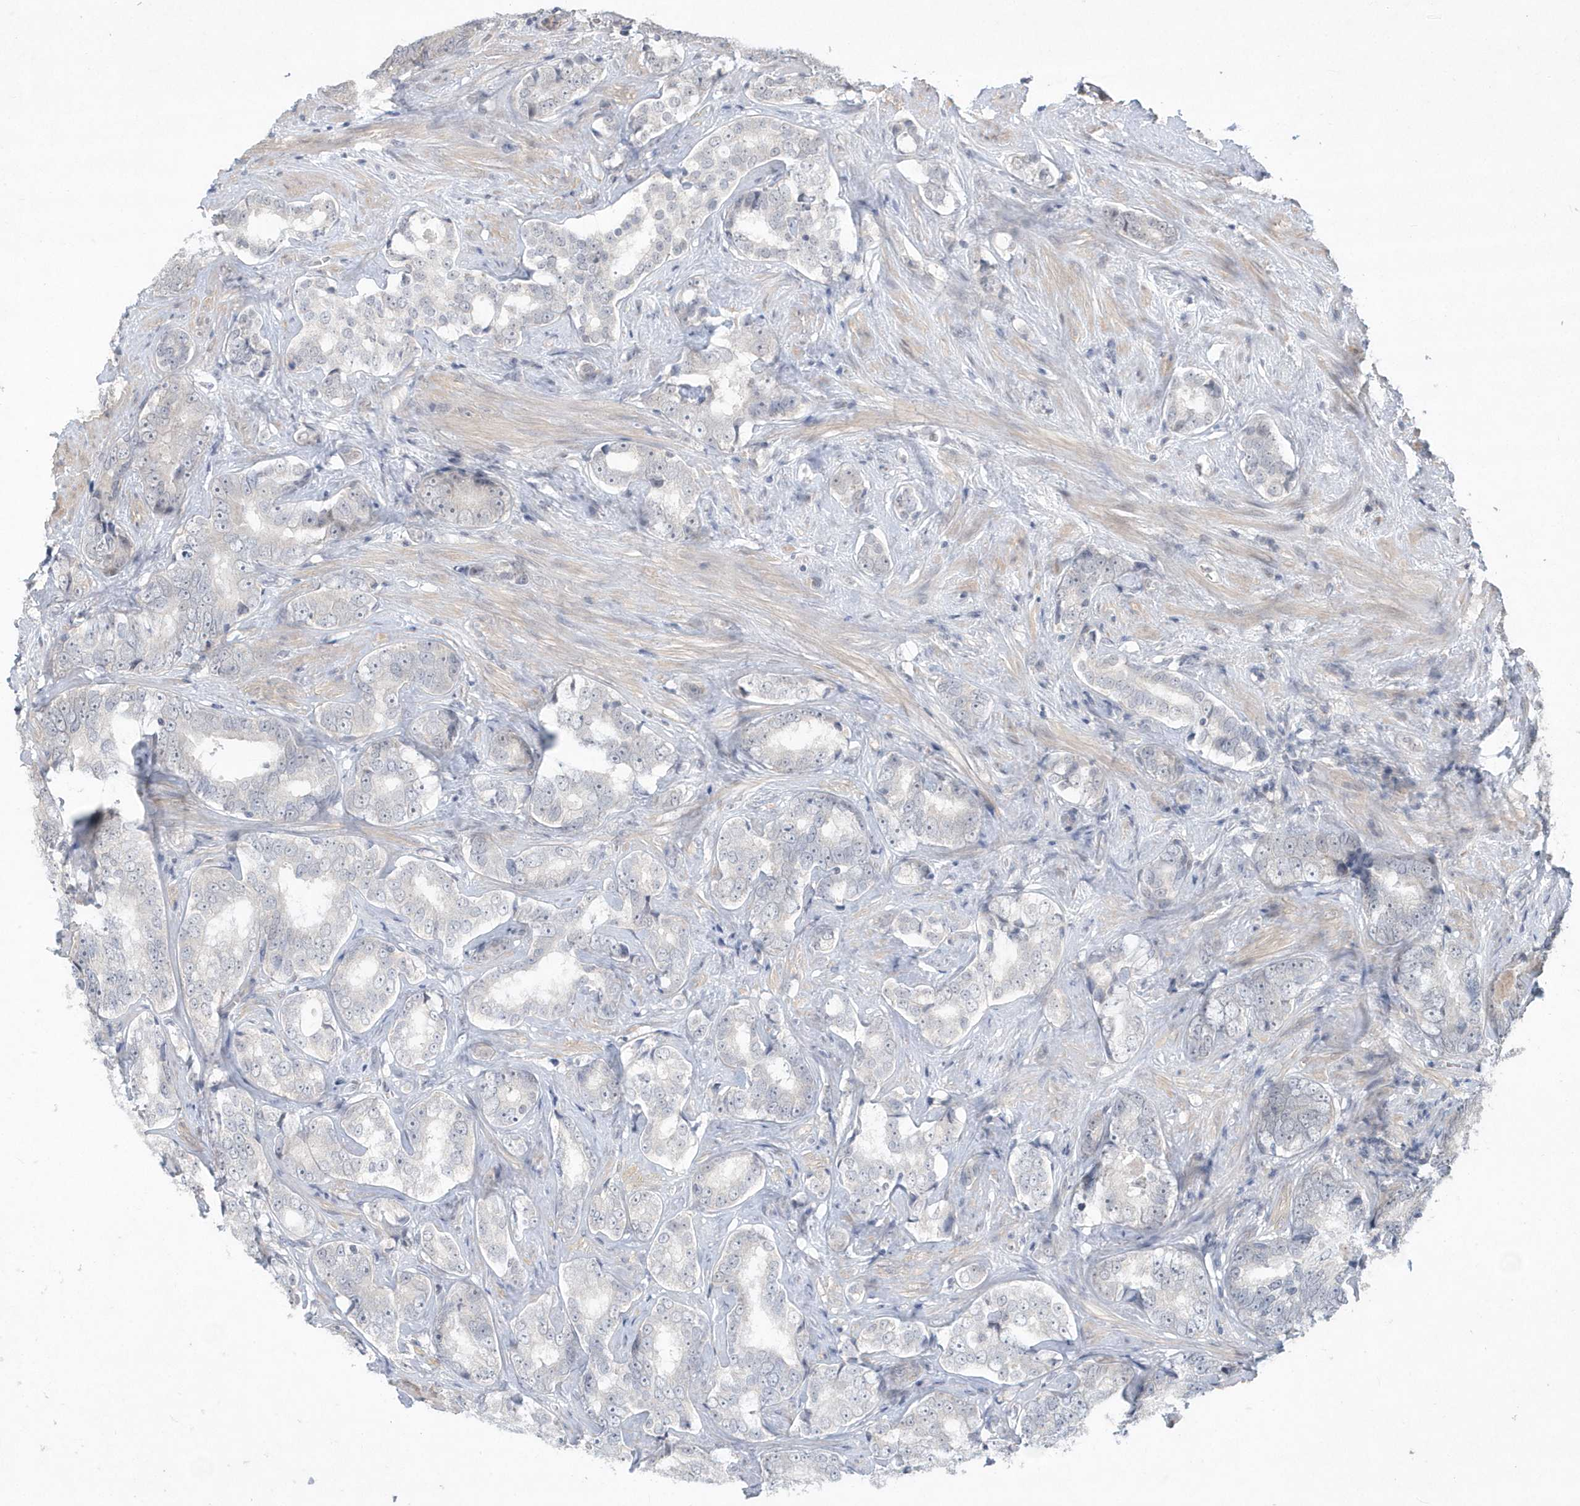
{"staining": {"intensity": "negative", "quantity": "none", "location": "none"}, "tissue": "prostate cancer", "cell_type": "Tumor cells", "image_type": "cancer", "snomed": [{"axis": "morphology", "description": "Adenocarcinoma, High grade"}, {"axis": "topography", "description": "Prostate"}], "caption": "Immunohistochemistry (IHC) of prostate adenocarcinoma (high-grade) displays no staining in tumor cells.", "gene": "TSPEAR", "patient": {"sex": "male", "age": 66}}